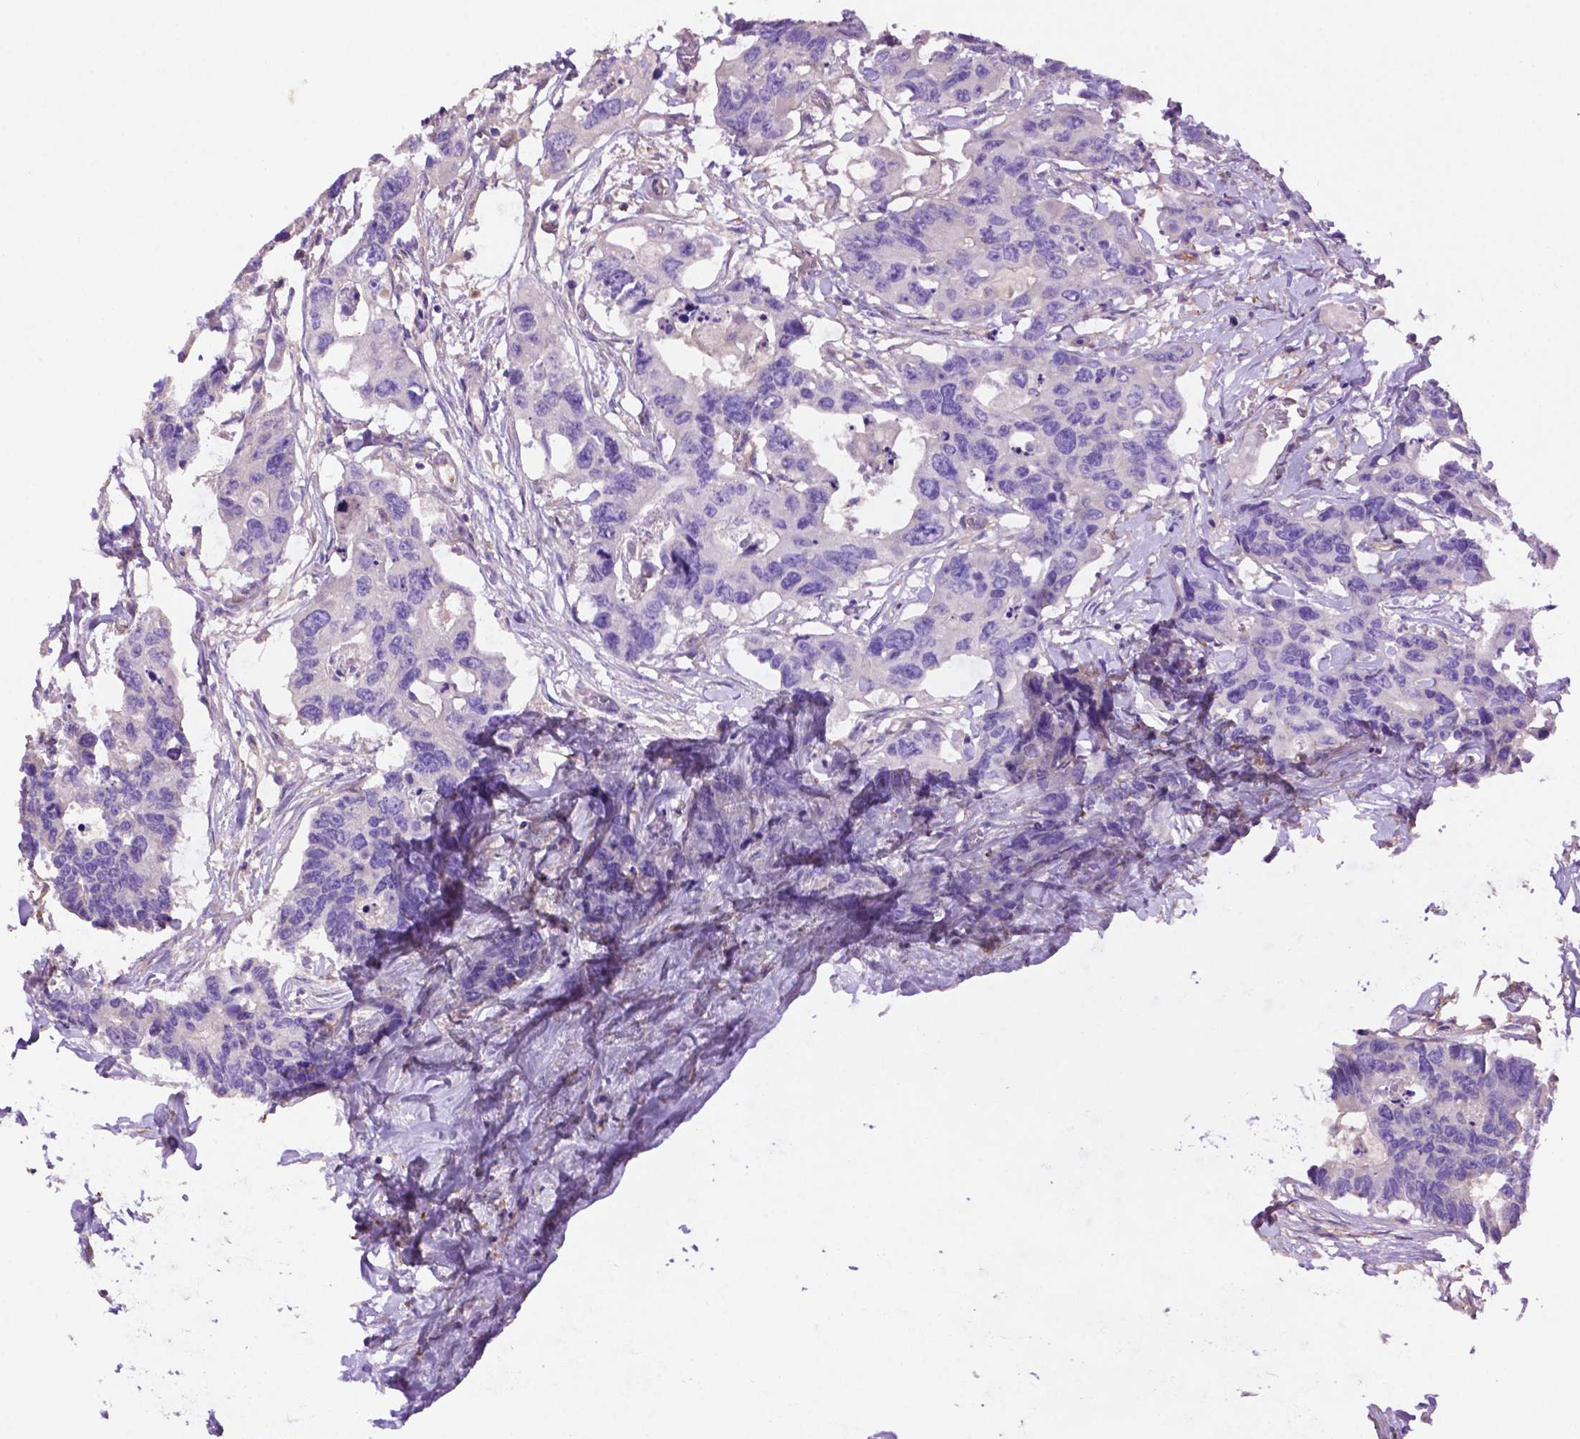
{"staining": {"intensity": "negative", "quantity": "none", "location": "none"}, "tissue": "colorectal cancer", "cell_type": "Tumor cells", "image_type": "cancer", "snomed": [{"axis": "morphology", "description": "Adenocarcinoma, NOS"}, {"axis": "topography", "description": "Rectum"}], "caption": "An image of human colorectal adenocarcinoma is negative for staining in tumor cells.", "gene": "GDPD5", "patient": {"sex": "male", "age": 57}}